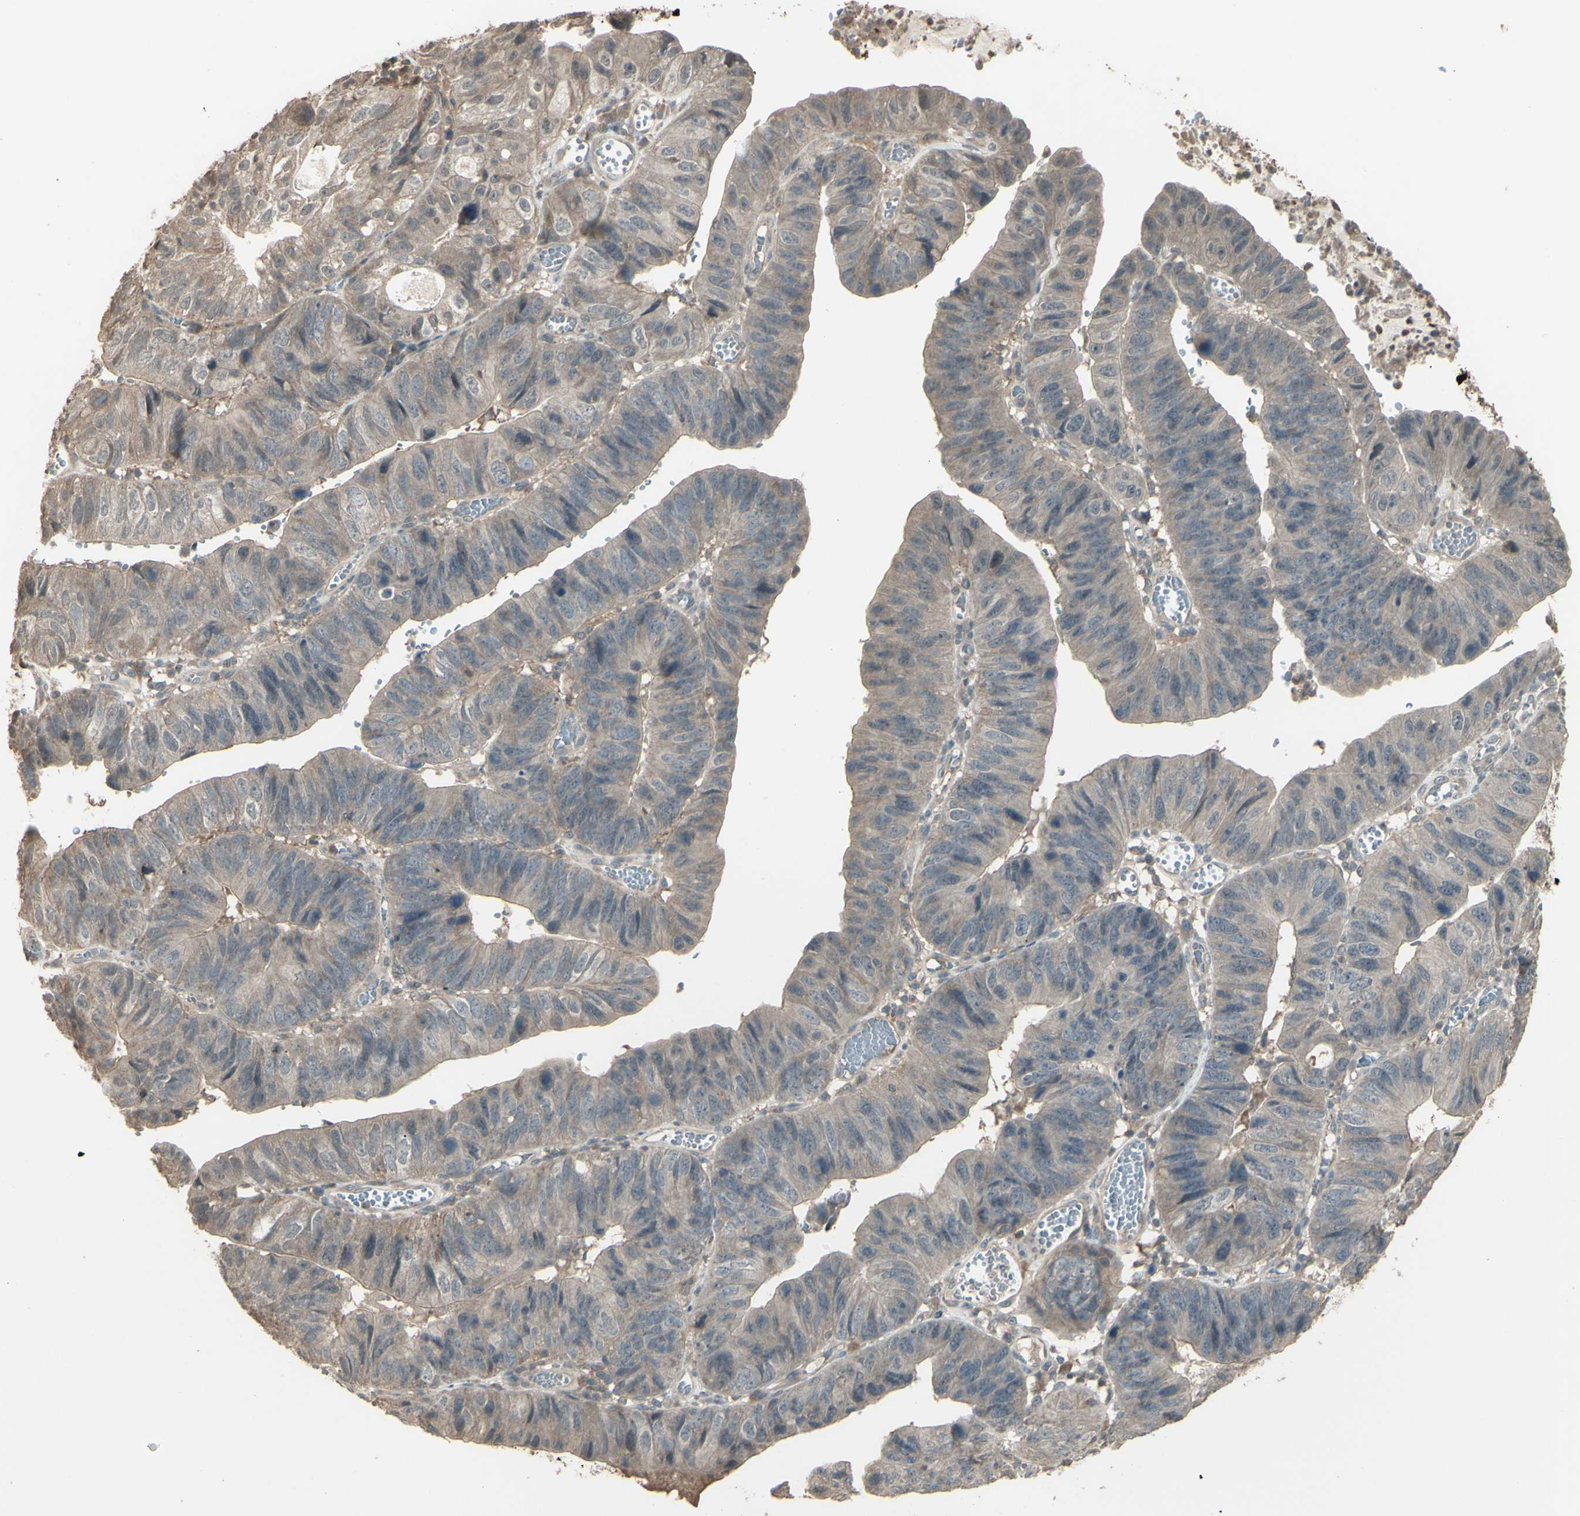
{"staining": {"intensity": "weak", "quantity": ">75%", "location": "cytoplasmic/membranous"}, "tissue": "stomach cancer", "cell_type": "Tumor cells", "image_type": "cancer", "snomed": [{"axis": "morphology", "description": "Adenocarcinoma, NOS"}, {"axis": "topography", "description": "Stomach"}], "caption": "Immunohistochemistry of human stomach cancer (adenocarcinoma) exhibits low levels of weak cytoplasmic/membranous expression in about >75% of tumor cells.", "gene": "GNAS", "patient": {"sex": "male", "age": 59}}